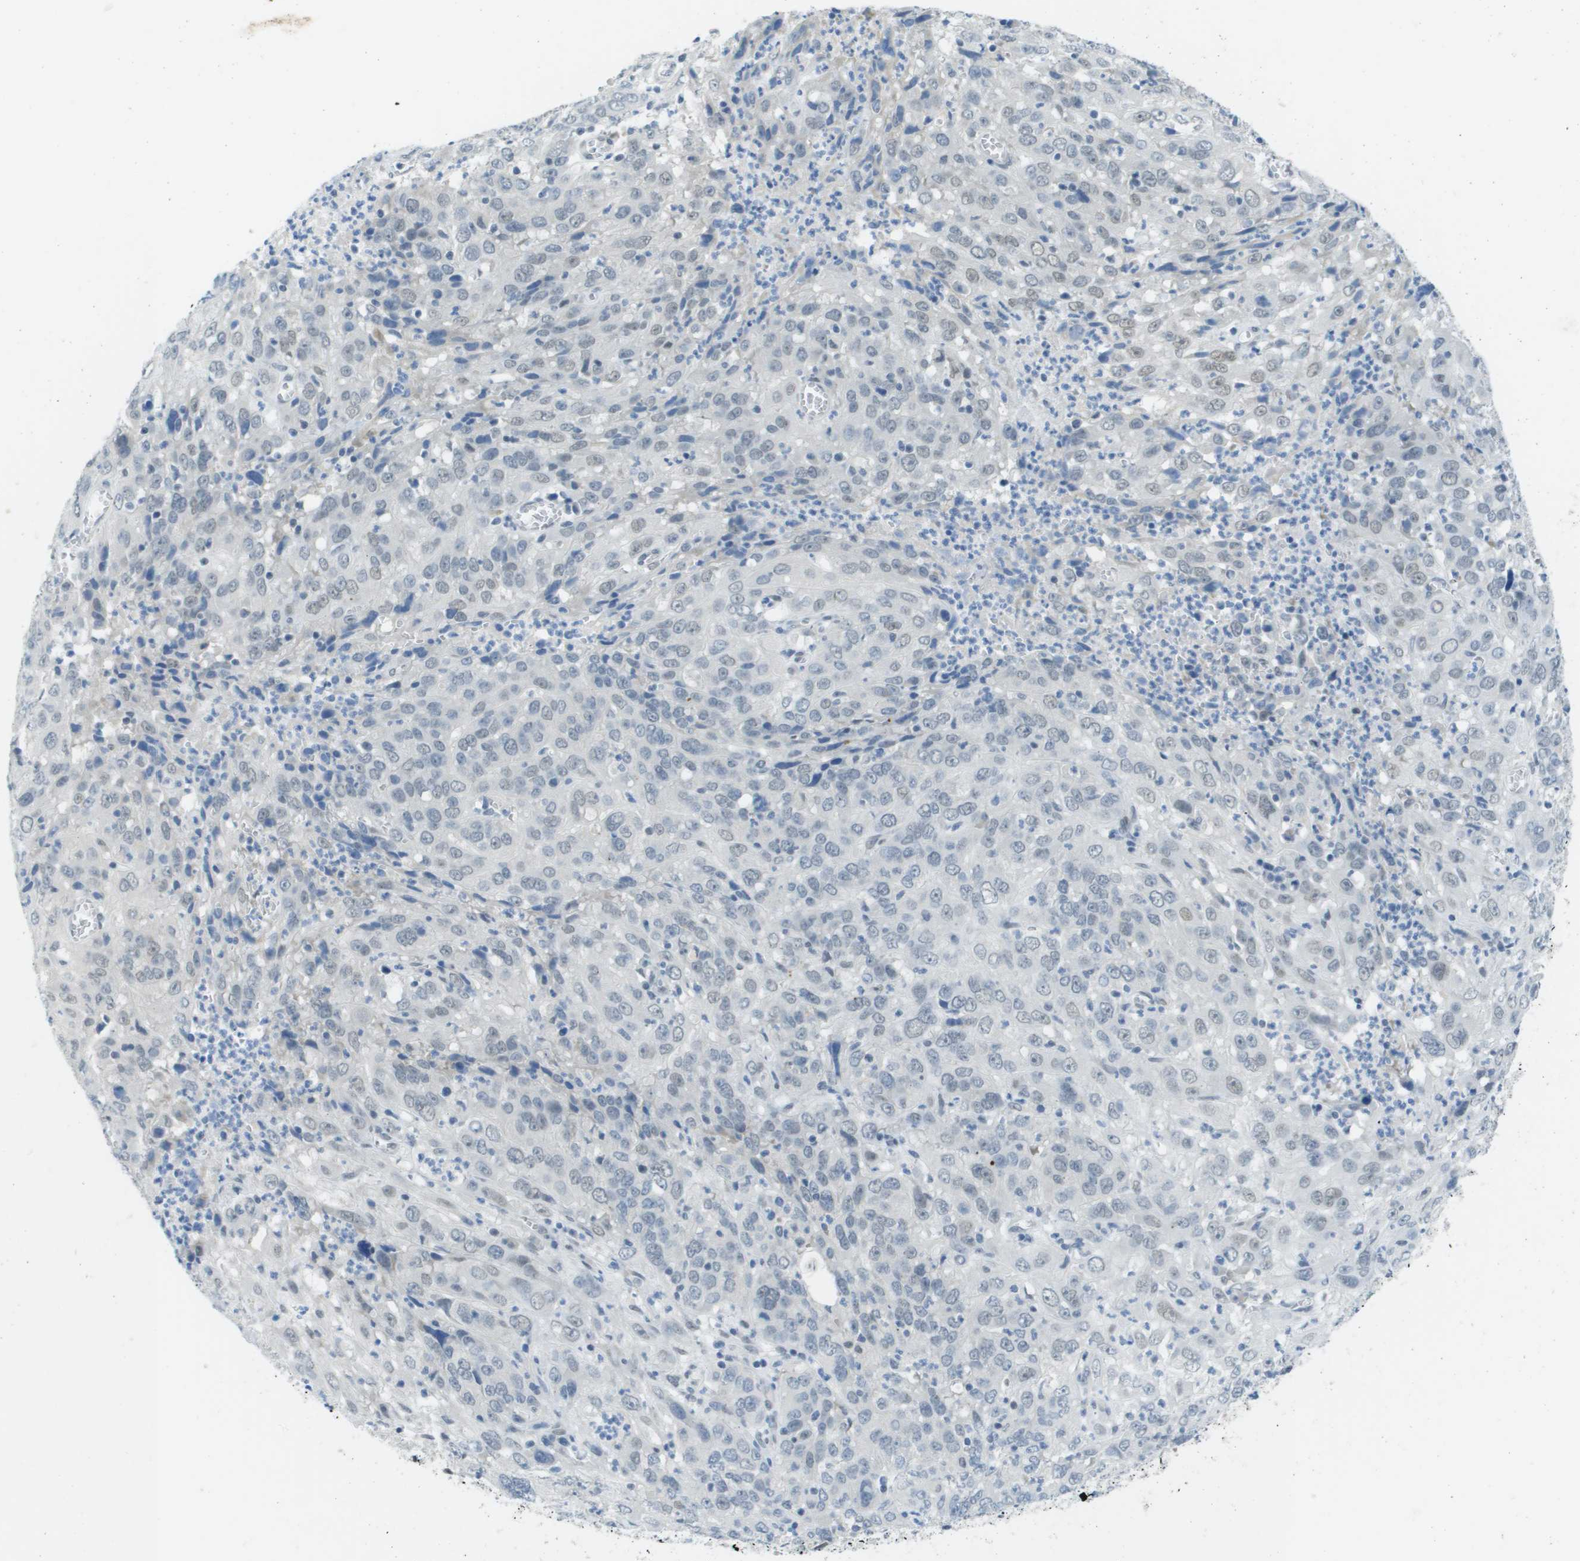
{"staining": {"intensity": "negative", "quantity": "none", "location": "none"}, "tissue": "cervical cancer", "cell_type": "Tumor cells", "image_type": "cancer", "snomed": [{"axis": "morphology", "description": "Squamous cell carcinoma, NOS"}, {"axis": "topography", "description": "Cervix"}], "caption": "DAB (3,3'-diaminobenzidine) immunohistochemical staining of human squamous cell carcinoma (cervical) reveals no significant positivity in tumor cells. The staining was performed using DAB to visualize the protein expression in brown, while the nuclei were stained in blue with hematoxylin (Magnification: 20x).", "gene": "ARID1B", "patient": {"sex": "female", "age": 32}}